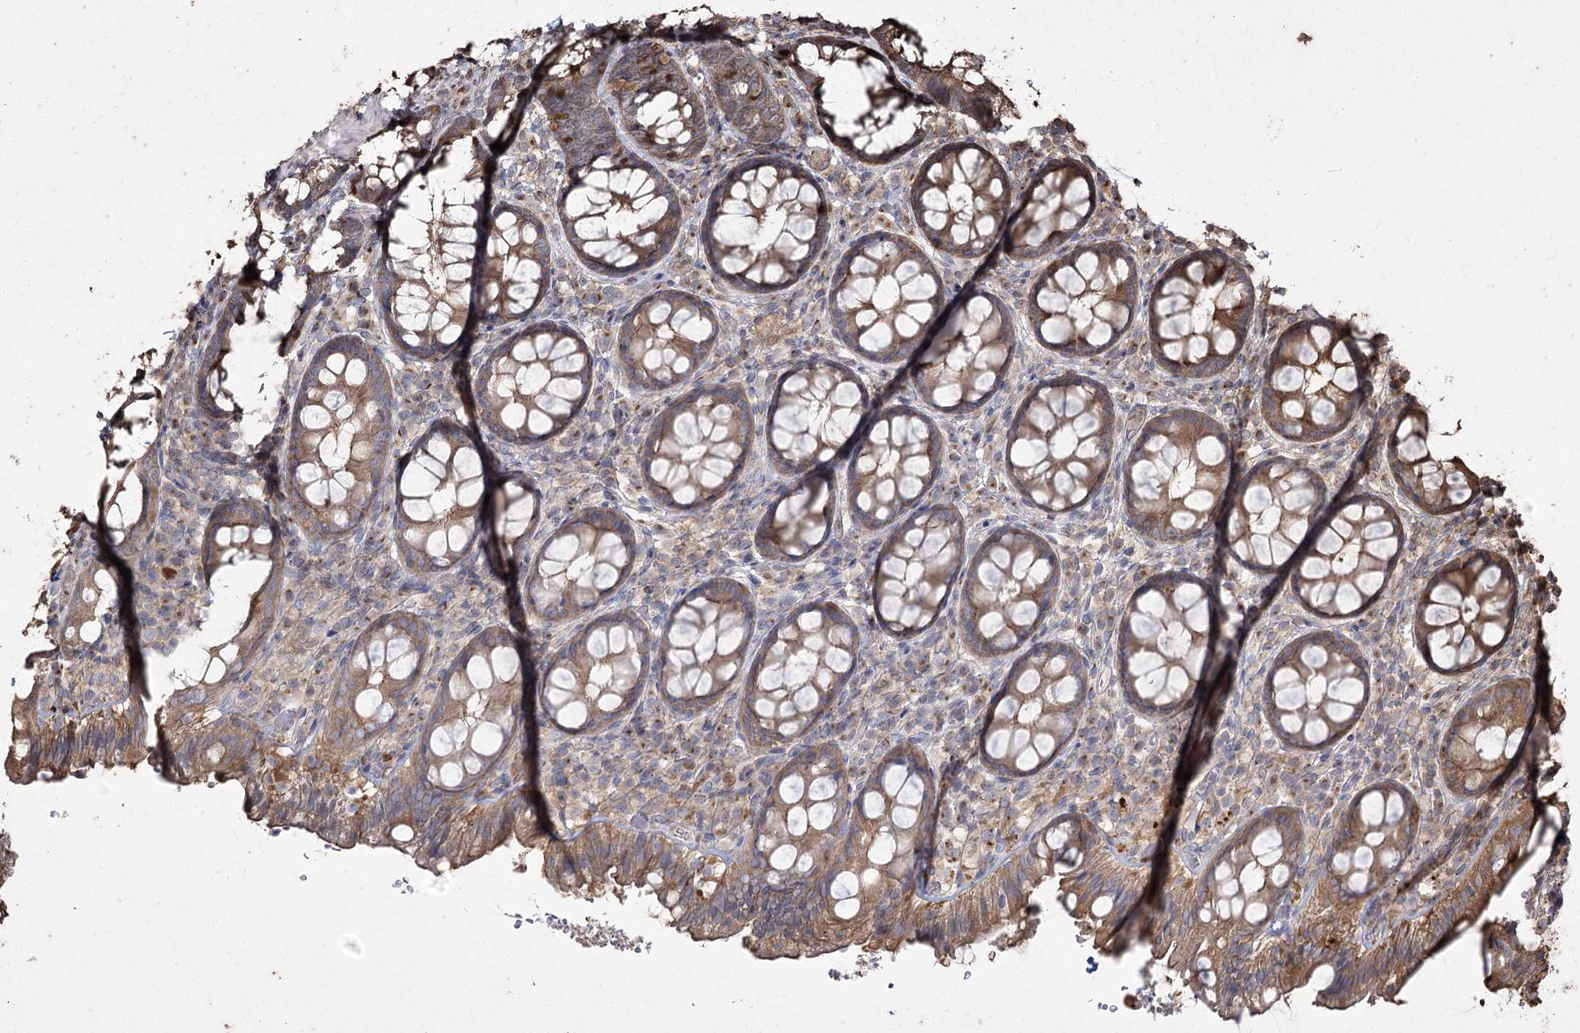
{"staining": {"intensity": "moderate", "quantity": ">75%", "location": "cytoplasmic/membranous,nuclear"}, "tissue": "rectum", "cell_type": "Glandular cells", "image_type": "normal", "snomed": [{"axis": "morphology", "description": "Normal tissue, NOS"}, {"axis": "topography", "description": "Rectum"}], "caption": "Glandular cells exhibit medium levels of moderate cytoplasmic/membranous,nuclear expression in about >75% of cells in benign rectum.", "gene": "PRC1", "patient": {"sex": "male", "age": 83}}